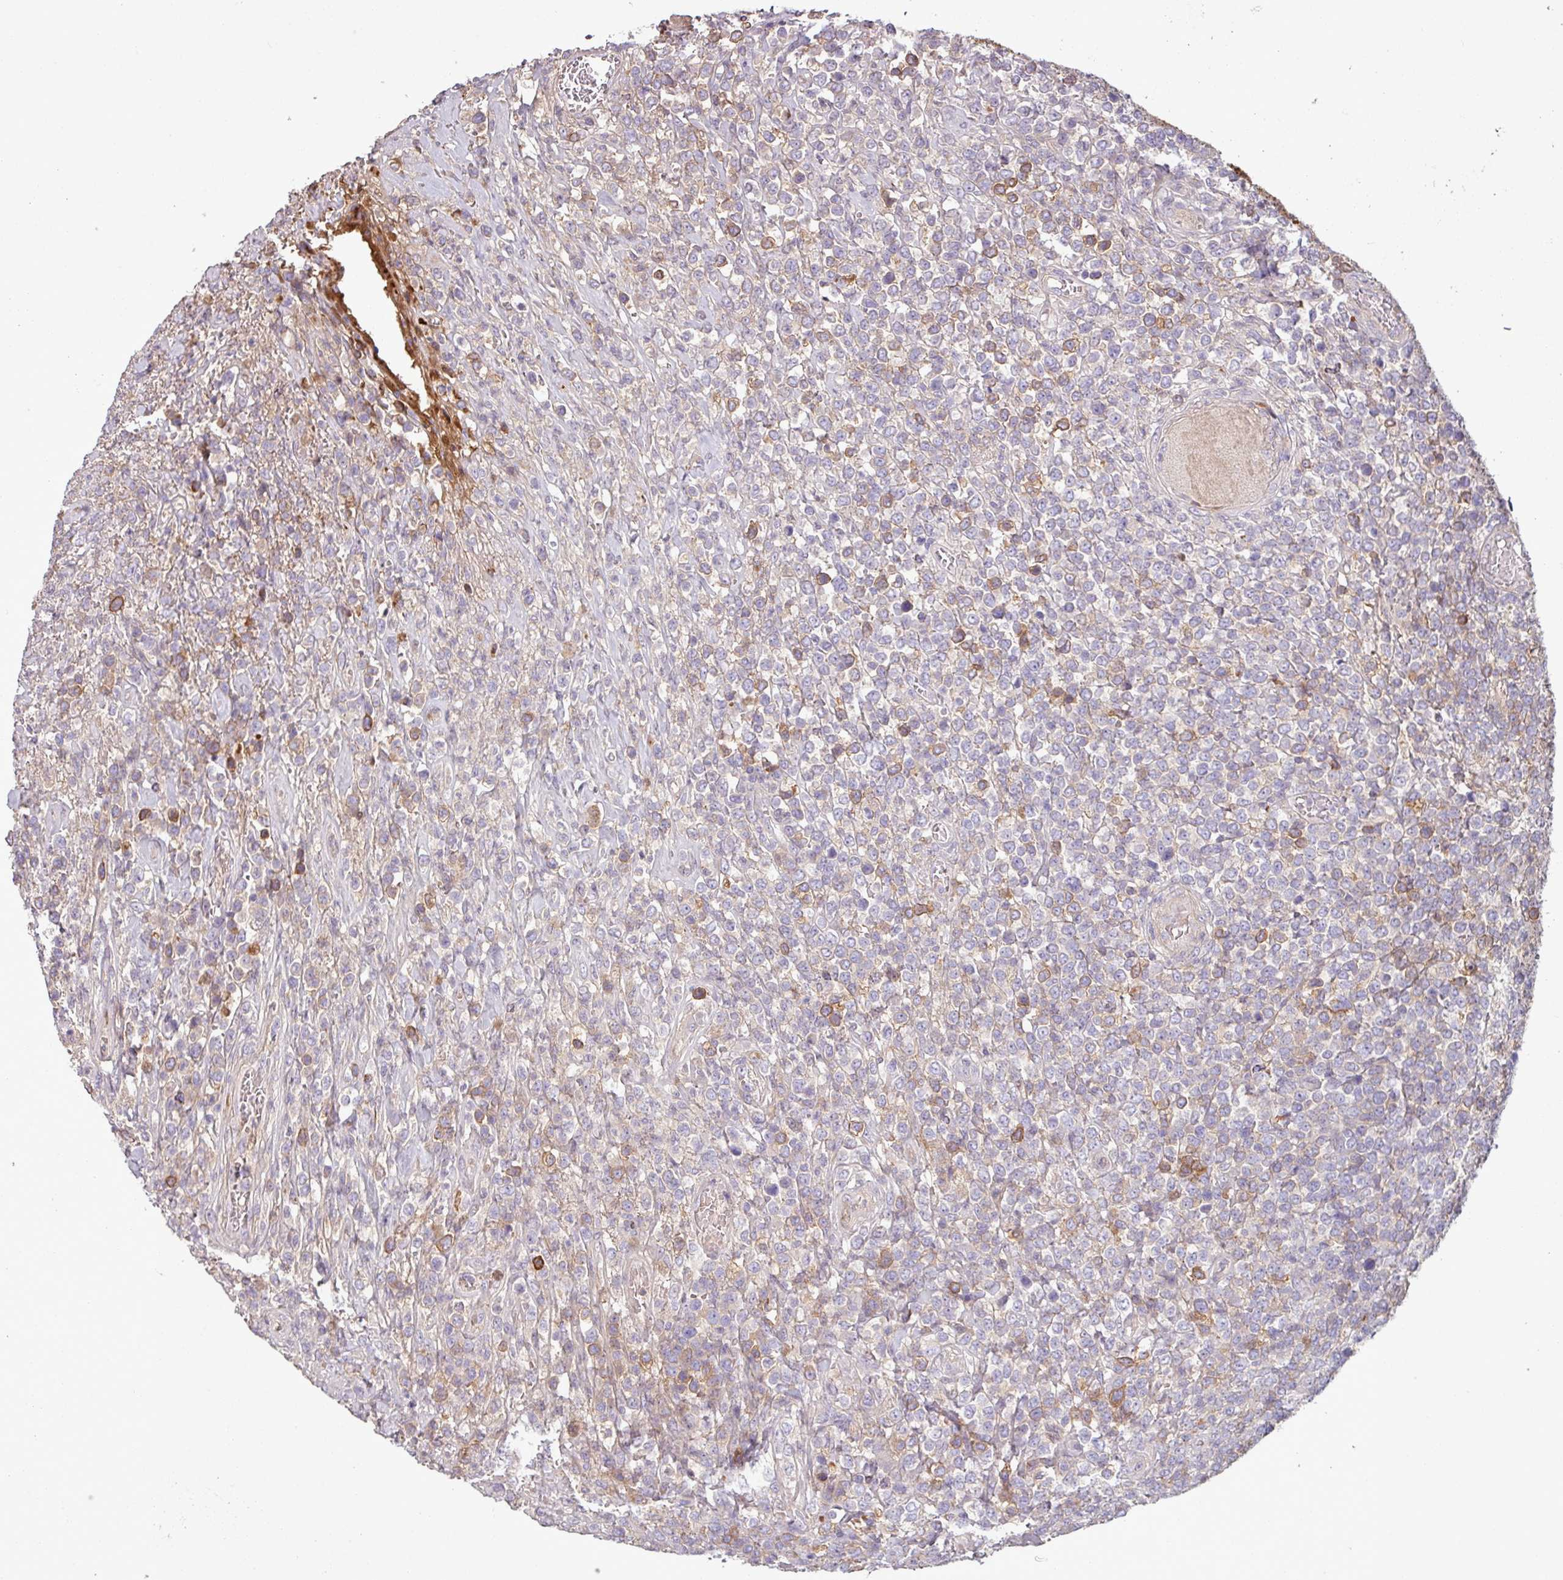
{"staining": {"intensity": "weak", "quantity": "<25%", "location": "cytoplasmic/membranous"}, "tissue": "lymphoma", "cell_type": "Tumor cells", "image_type": "cancer", "snomed": [{"axis": "morphology", "description": "Malignant lymphoma, non-Hodgkin's type, High grade"}, {"axis": "topography", "description": "Soft tissue"}], "caption": "Immunohistochemistry (IHC) micrograph of neoplastic tissue: lymphoma stained with DAB (3,3'-diaminobenzidine) shows no significant protein staining in tumor cells.", "gene": "C4B", "patient": {"sex": "female", "age": 56}}